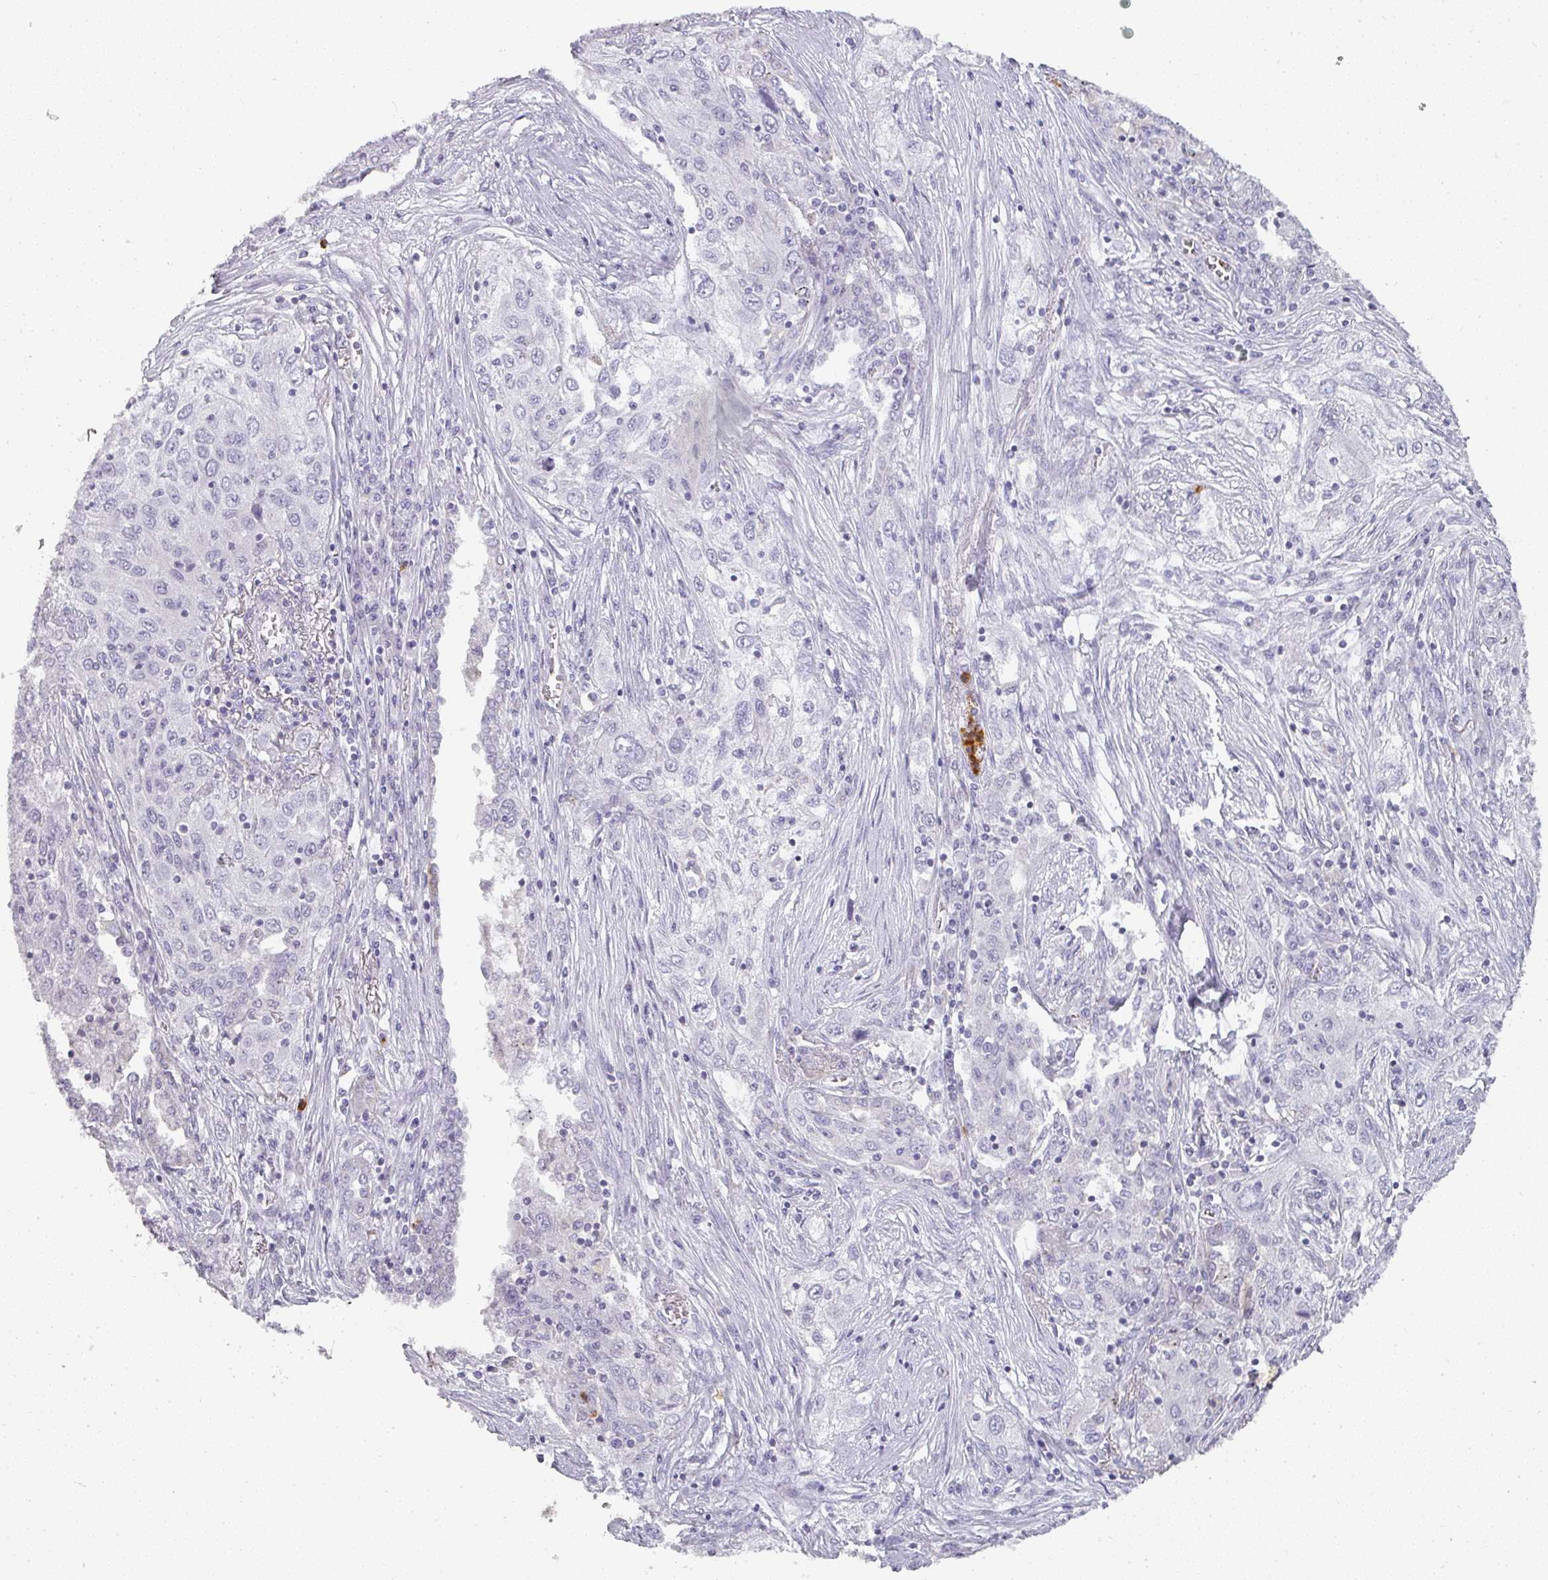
{"staining": {"intensity": "negative", "quantity": "none", "location": "none"}, "tissue": "lung cancer", "cell_type": "Tumor cells", "image_type": "cancer", "snomed": [{"axis": "morphology", "description": "Squamous cell carcinoma, NOS"}, {"axis": "topography", "description": "Lung"}], "caption": "DAB immunohistochemical staining of lung cancer exhibits no significant positivity in tumor cells. Brightfield microscopy of immunohistochemistry (IHC) stained with DAB (brown) and hematoxylin (blue), captured at high magnification.", "gene": "CAMP", "patient": {"sex": "female", "age": 69}}